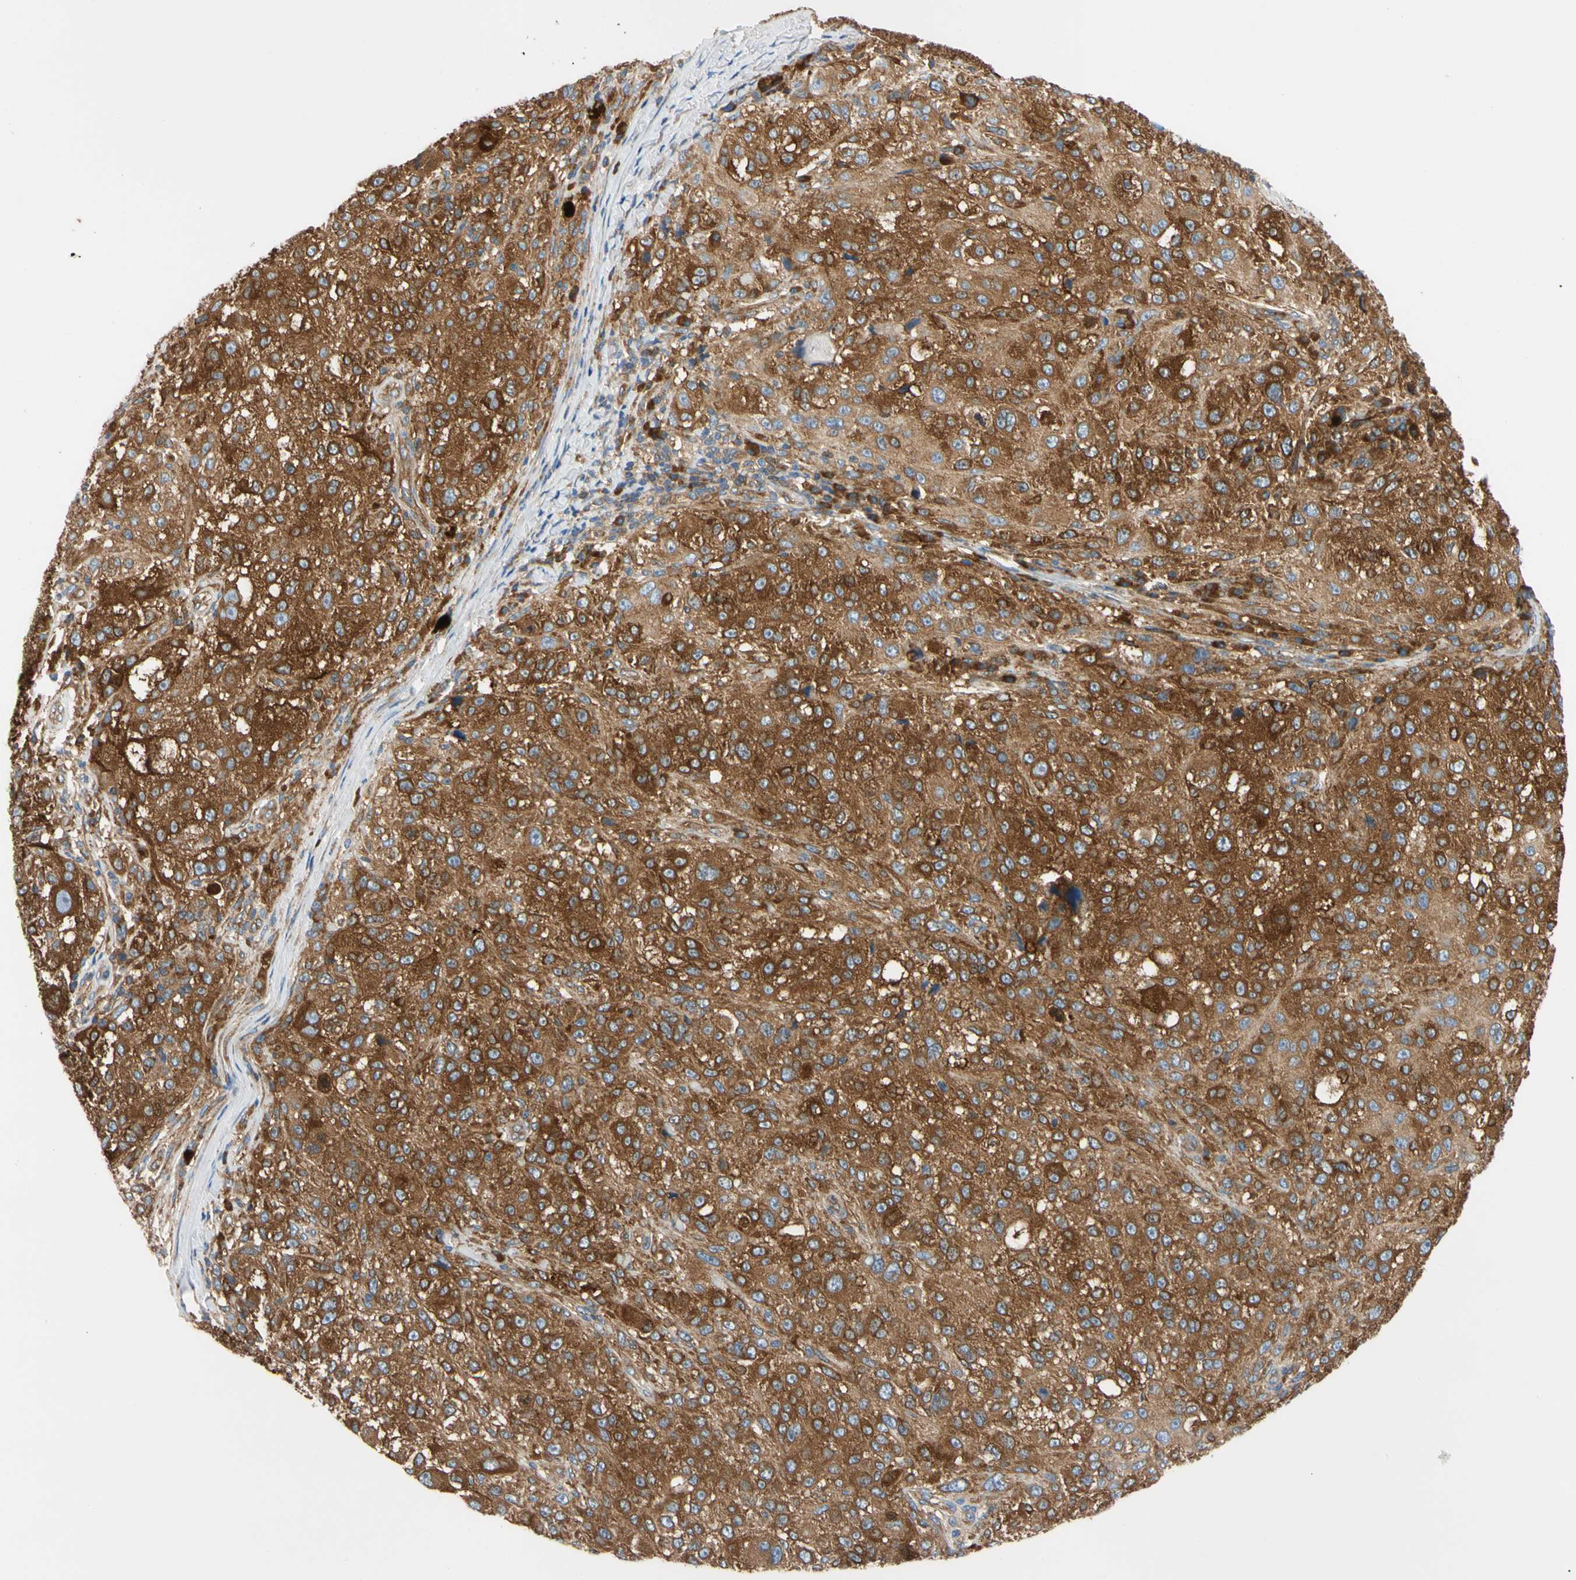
{"staining": {"intensity": "strong", "quantity": ">75%", "location": "cytoplasmic/membranous"}, "tissue": "melanoma", "cell_type": "Tumor cells", "image_type": "cancer", "snomed": [{"axis": "morphology", "description": "Necrosis, NOS"}, {"axis": "morphology", "description": "Malignant melanoma, NOS"}, {"axis": "topography", "description": "Skin"}], "caption": "Melanoma stained with DAB (3,3'-diaminobenzidine) IHC demonstrates high levels of strong cytoplasmic/membranous staining in about >75% of tumor cells.", "gene": "GPHN", "patient": {"sex": "female", "age": 87}}